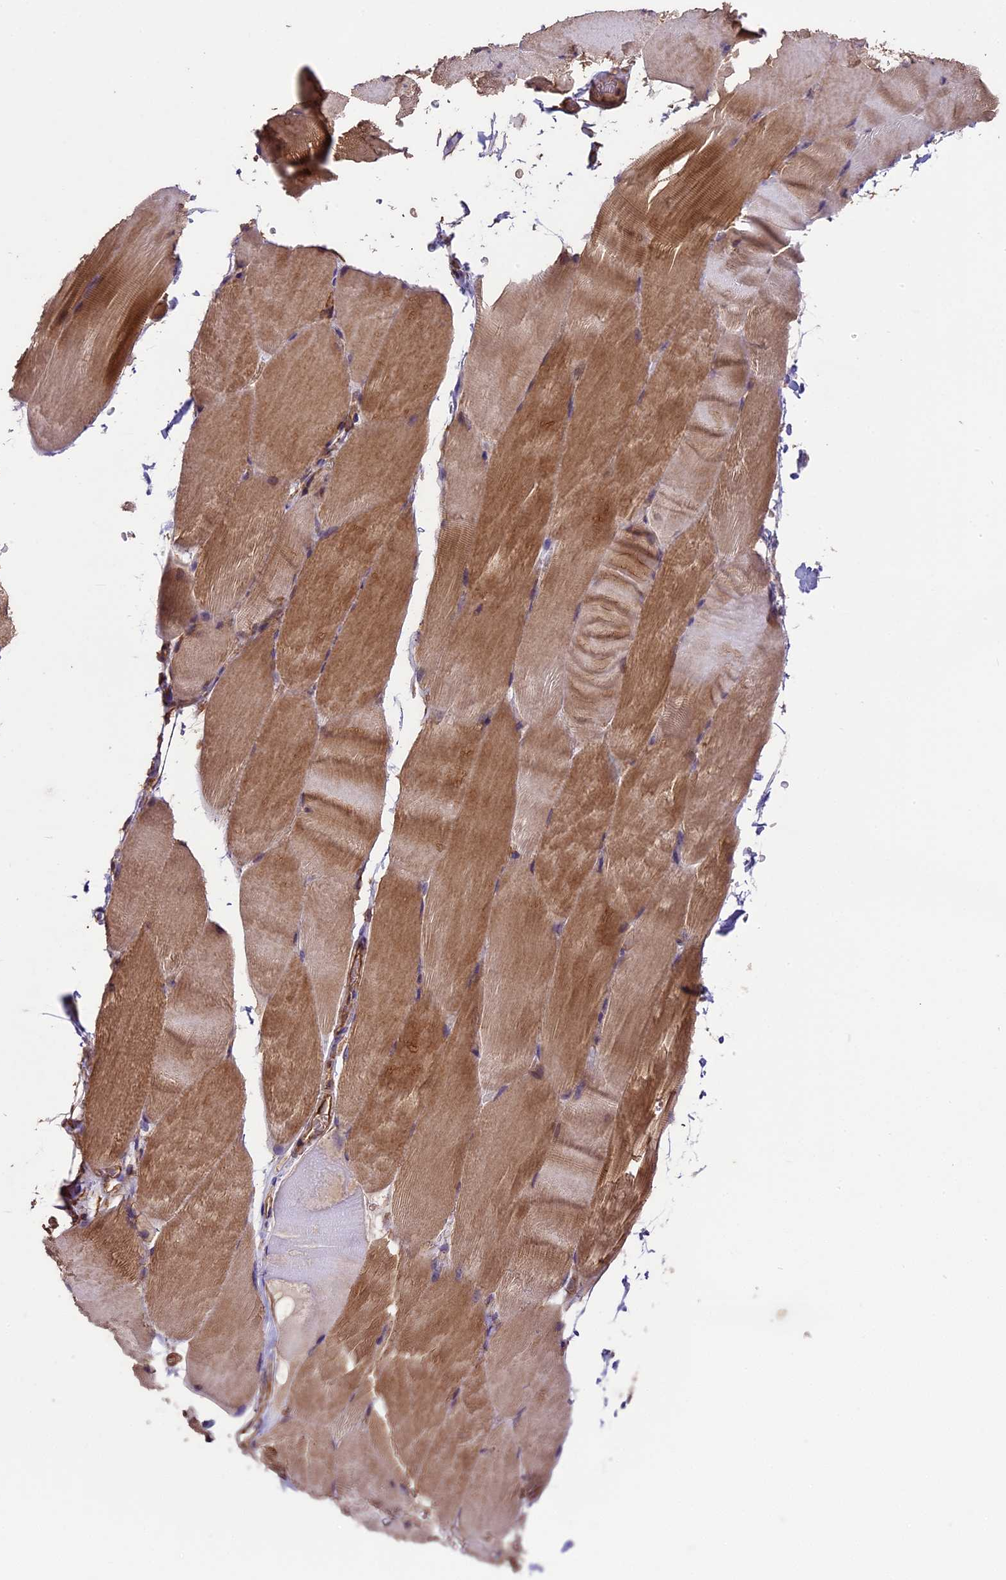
{"staining": {"intensity": "moderate", "quantity": "25%-75%", "location": "cytoplasmic/membranous"}, "tissue": "skeletal muscle", "cell_type": "Myocytes", "image_type": "normal", "snomed": [{"axis": "morphology", "description": "Normal tissue, NOS"}, {"axis": "topography", "description": "Skeletal muscle"}, {"axis": "topography", "description": "Parathyroid gland"}], "caption": "An image of skeletal muscle stained for a protein displays moderate cytoplasmic/membranous brown staining in myocytes. The staining was performed using DAB, with brown indicating positive protein expression. Nuclei are stained blue with hematoxylin.", "gene": "TTLL10", "patient": {"sex": "female", "age": 37}}